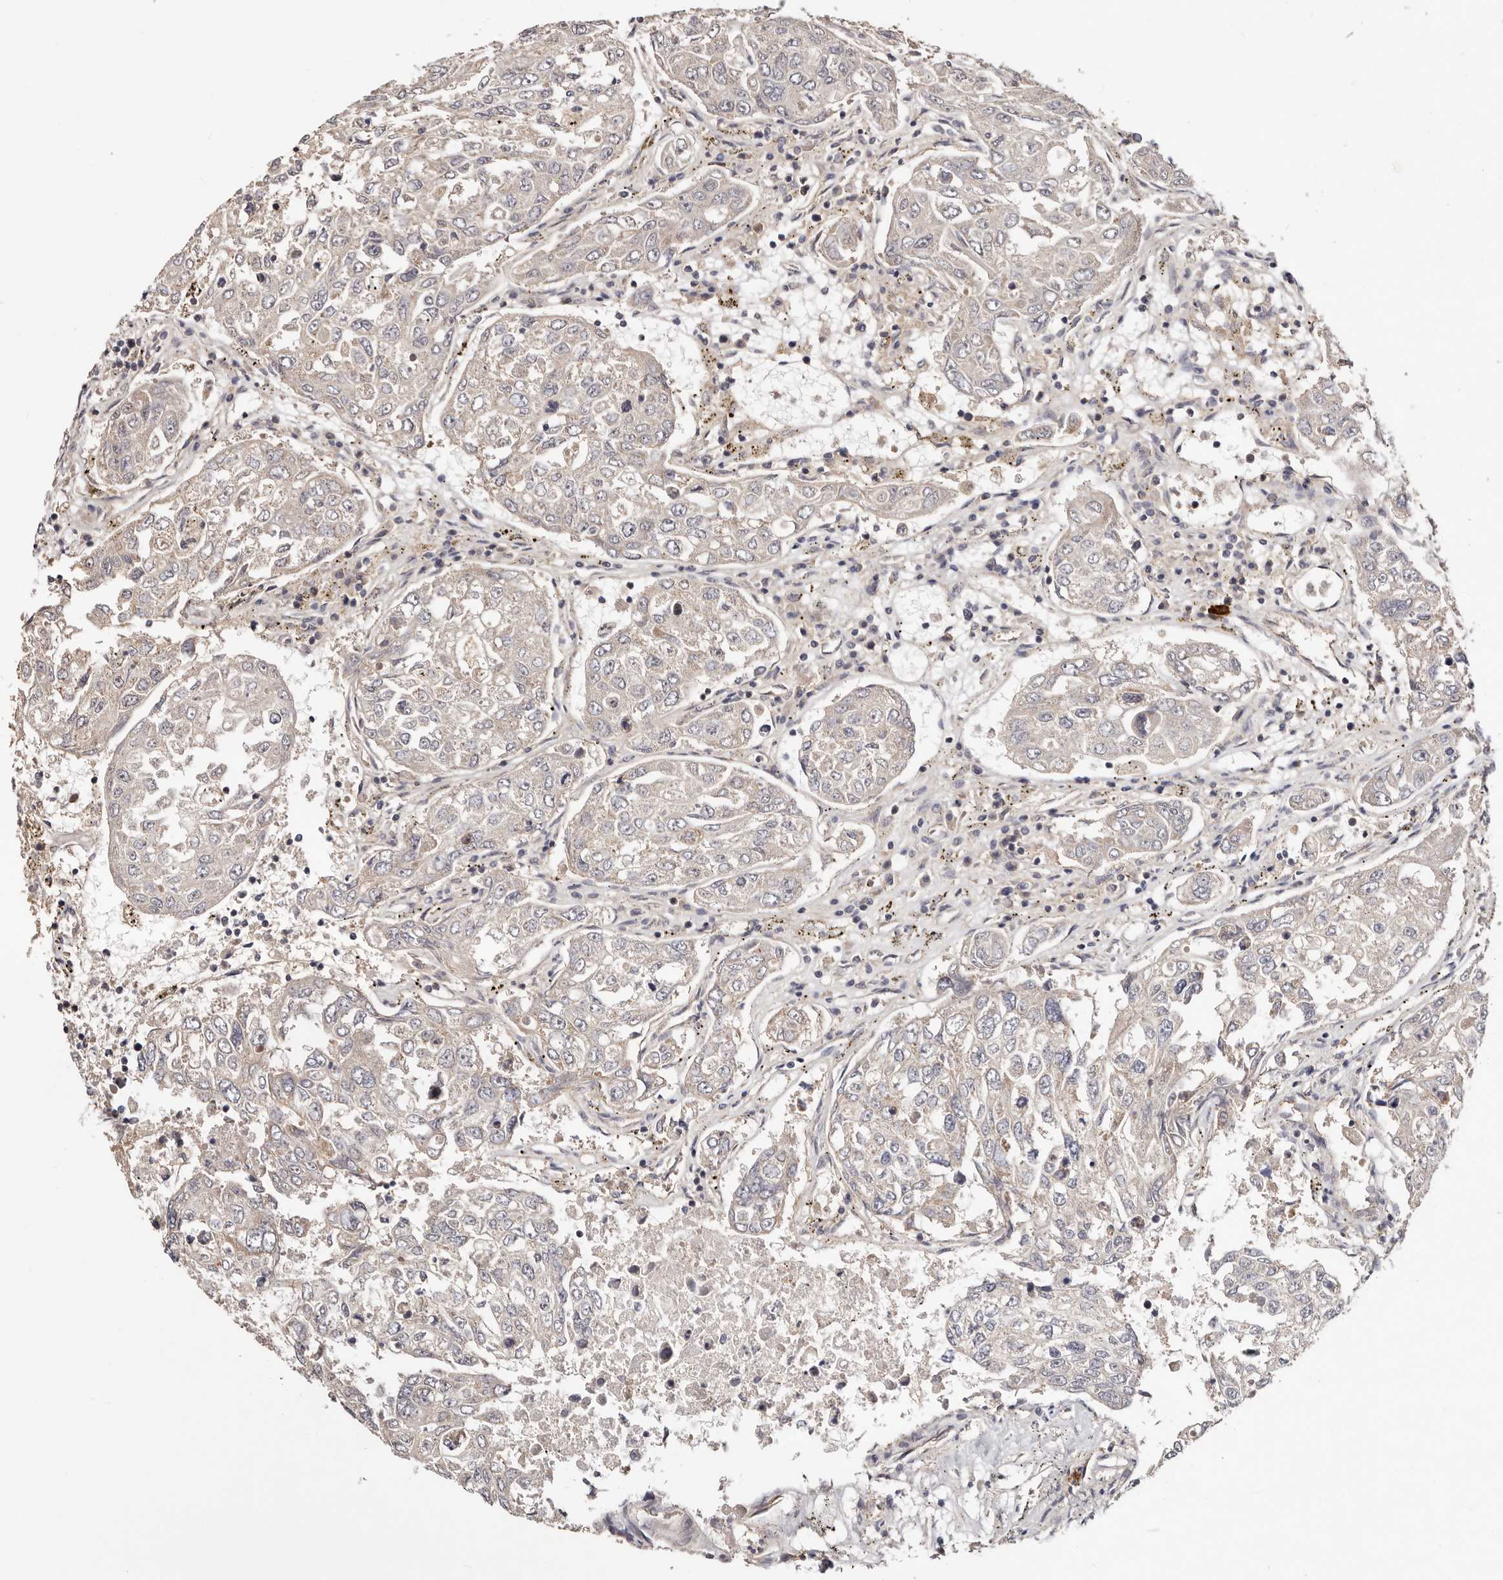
{"staining": {"intensity": "negative", "quantity": "none", "location": "none"}, "tissue": "urothelial cancer", "cell_type": "Tumor cells", "image_type": "cancer", "snomed": [{"axis": "morphology", "description": "Urothelial carcinoma, High grade"}, {"axis": "topography", "description": "Lymph node"}, {"axis": "topography", "description": "Urinary bladder"}], "caption": "Tumor cells show no significant positivity in urothelial cancer. (DAB (3,3'-diaminobenzidine) immunohistochemistry (IHC) with hematoxylin counter stain).", "gene": "MACF1", "patient": {"sex": "male", "age": 51}}